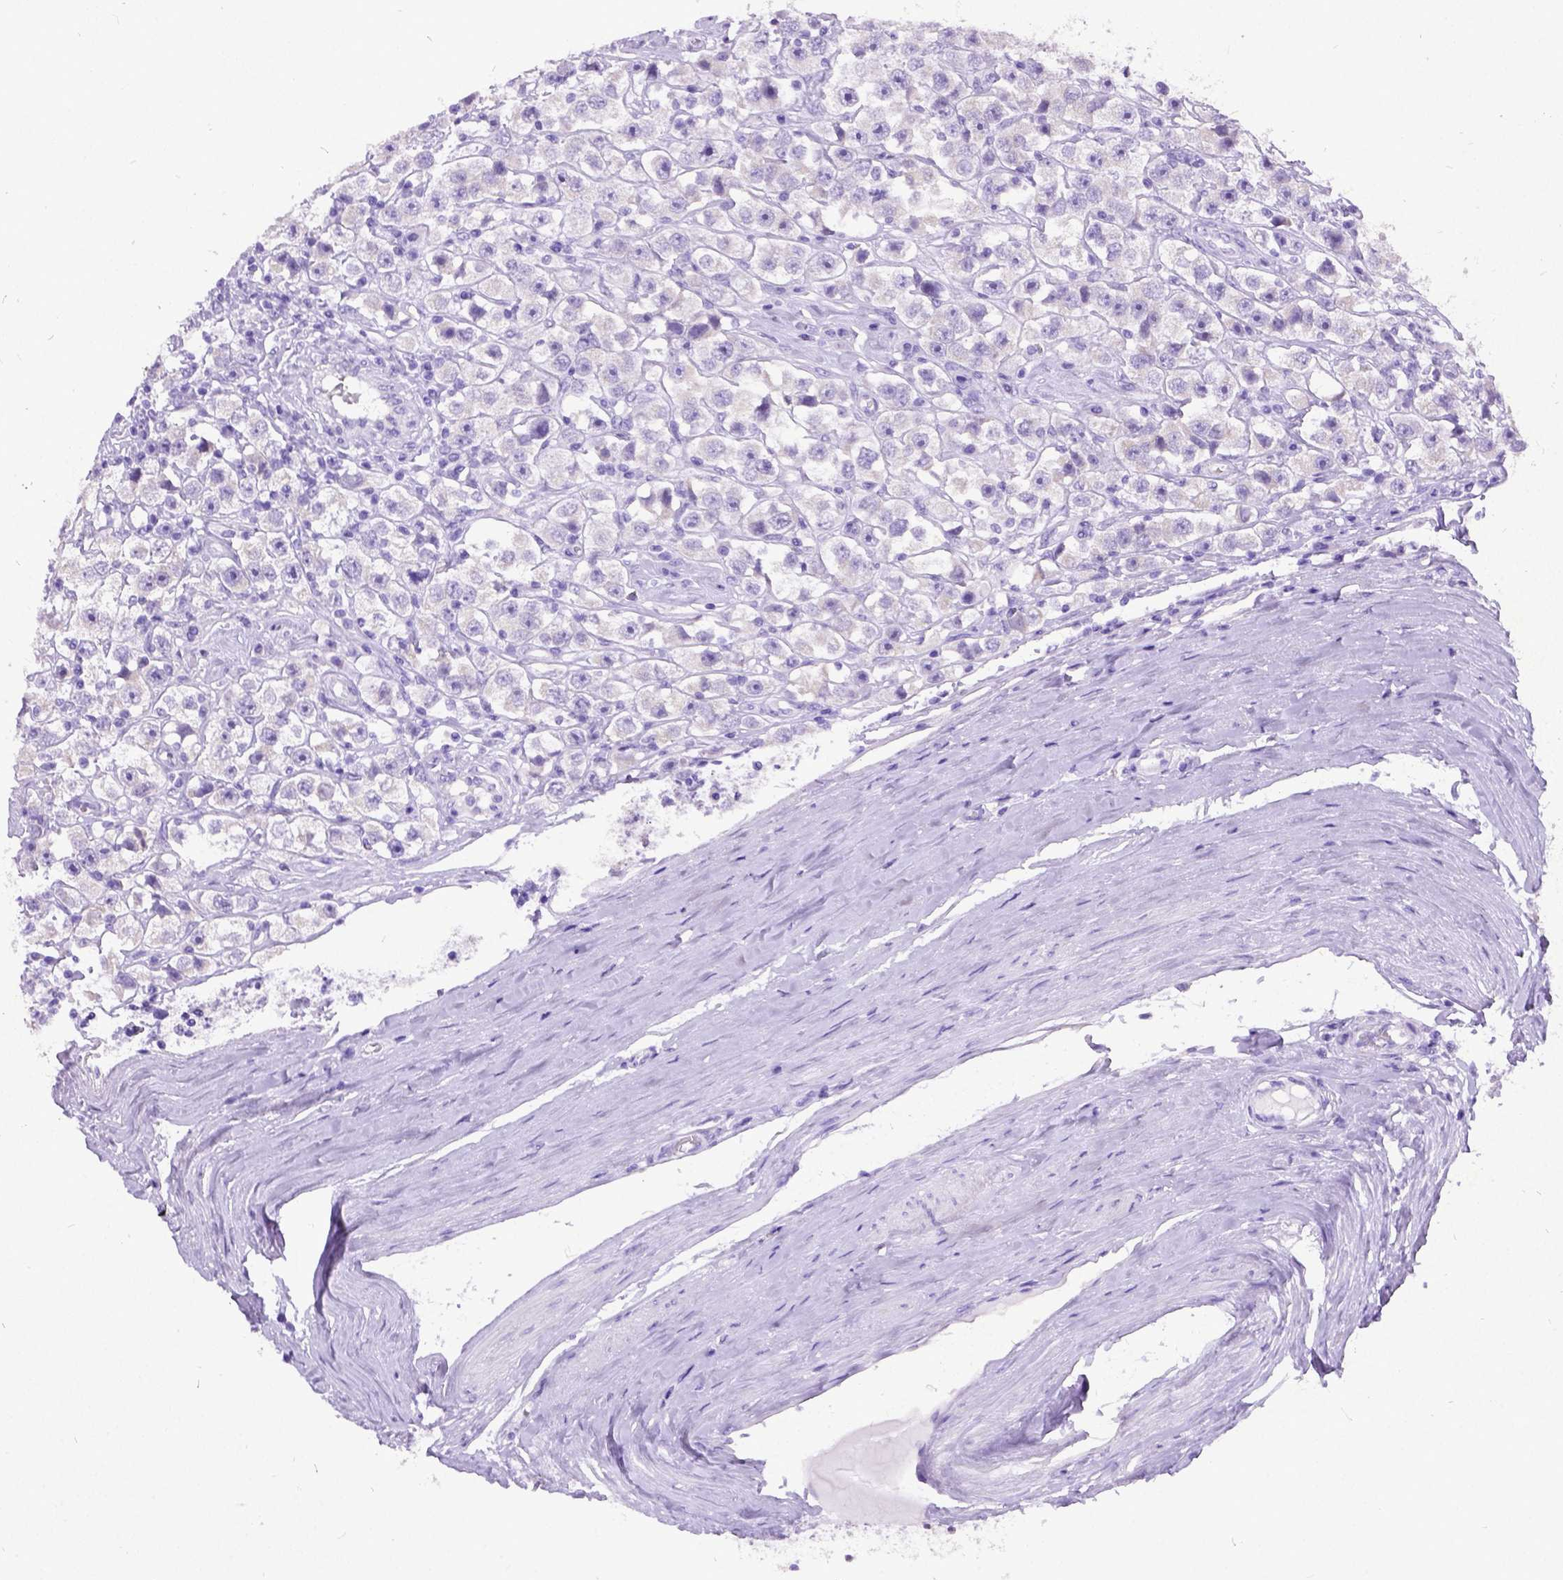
{"staining": {"intensity": "weak", "quantity": "<25%", "location": "cytoplasmic/membranous"}, "tissue": "testis cancer", "cell_type": "Tumor cells", "image_type": "cancer", "snomed": [{"axis": "morphology", "description": "Seminoma, NOS"}, {"axis": "topography", "description": "Testis"}], "caption": "An IHC image of testis seminoma is shown. There is no staining in tumor cells of testis seminoma.", "gene": "NEUROD4", "patient": {"sex": "male", "age": 45}}